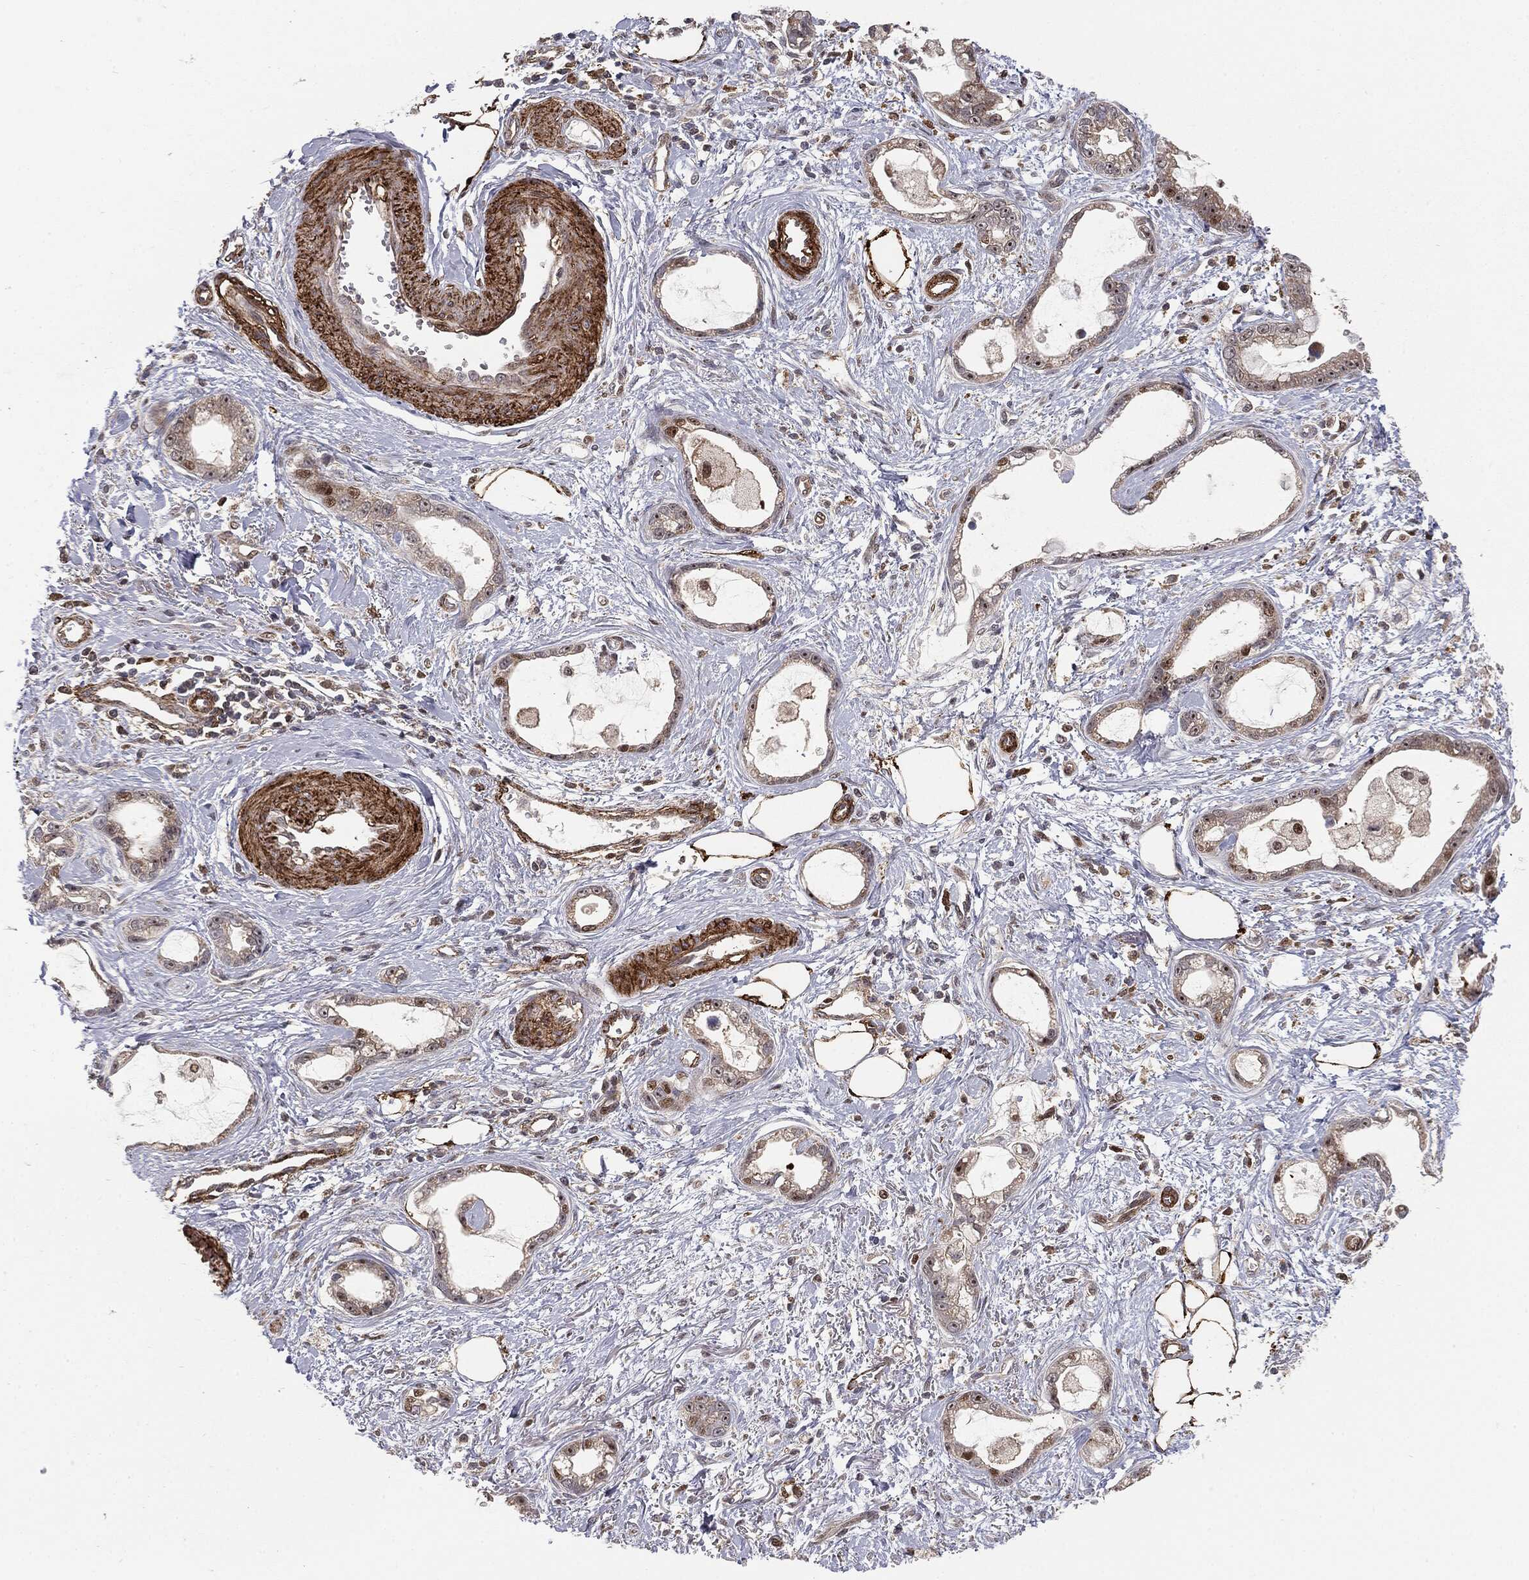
{"staining": {"intensity": "negative", "quantity": "none", "location": "none"}, "tissue": "stomach cancer", "cell_type": "Tumor cells", "image_type": "cancer", "snomed": [{"axis": "morphology", "description": "Adenocarcinoma, NOS"}, {"axis": "topography", "description": "Stomach"}], "caption": "A micrograph of human stomach cancer (adenocarcinoma) is negative for staining in tumor cells.", "gene": "PTEN", "patient": {"sex": "male", "age": 55}}